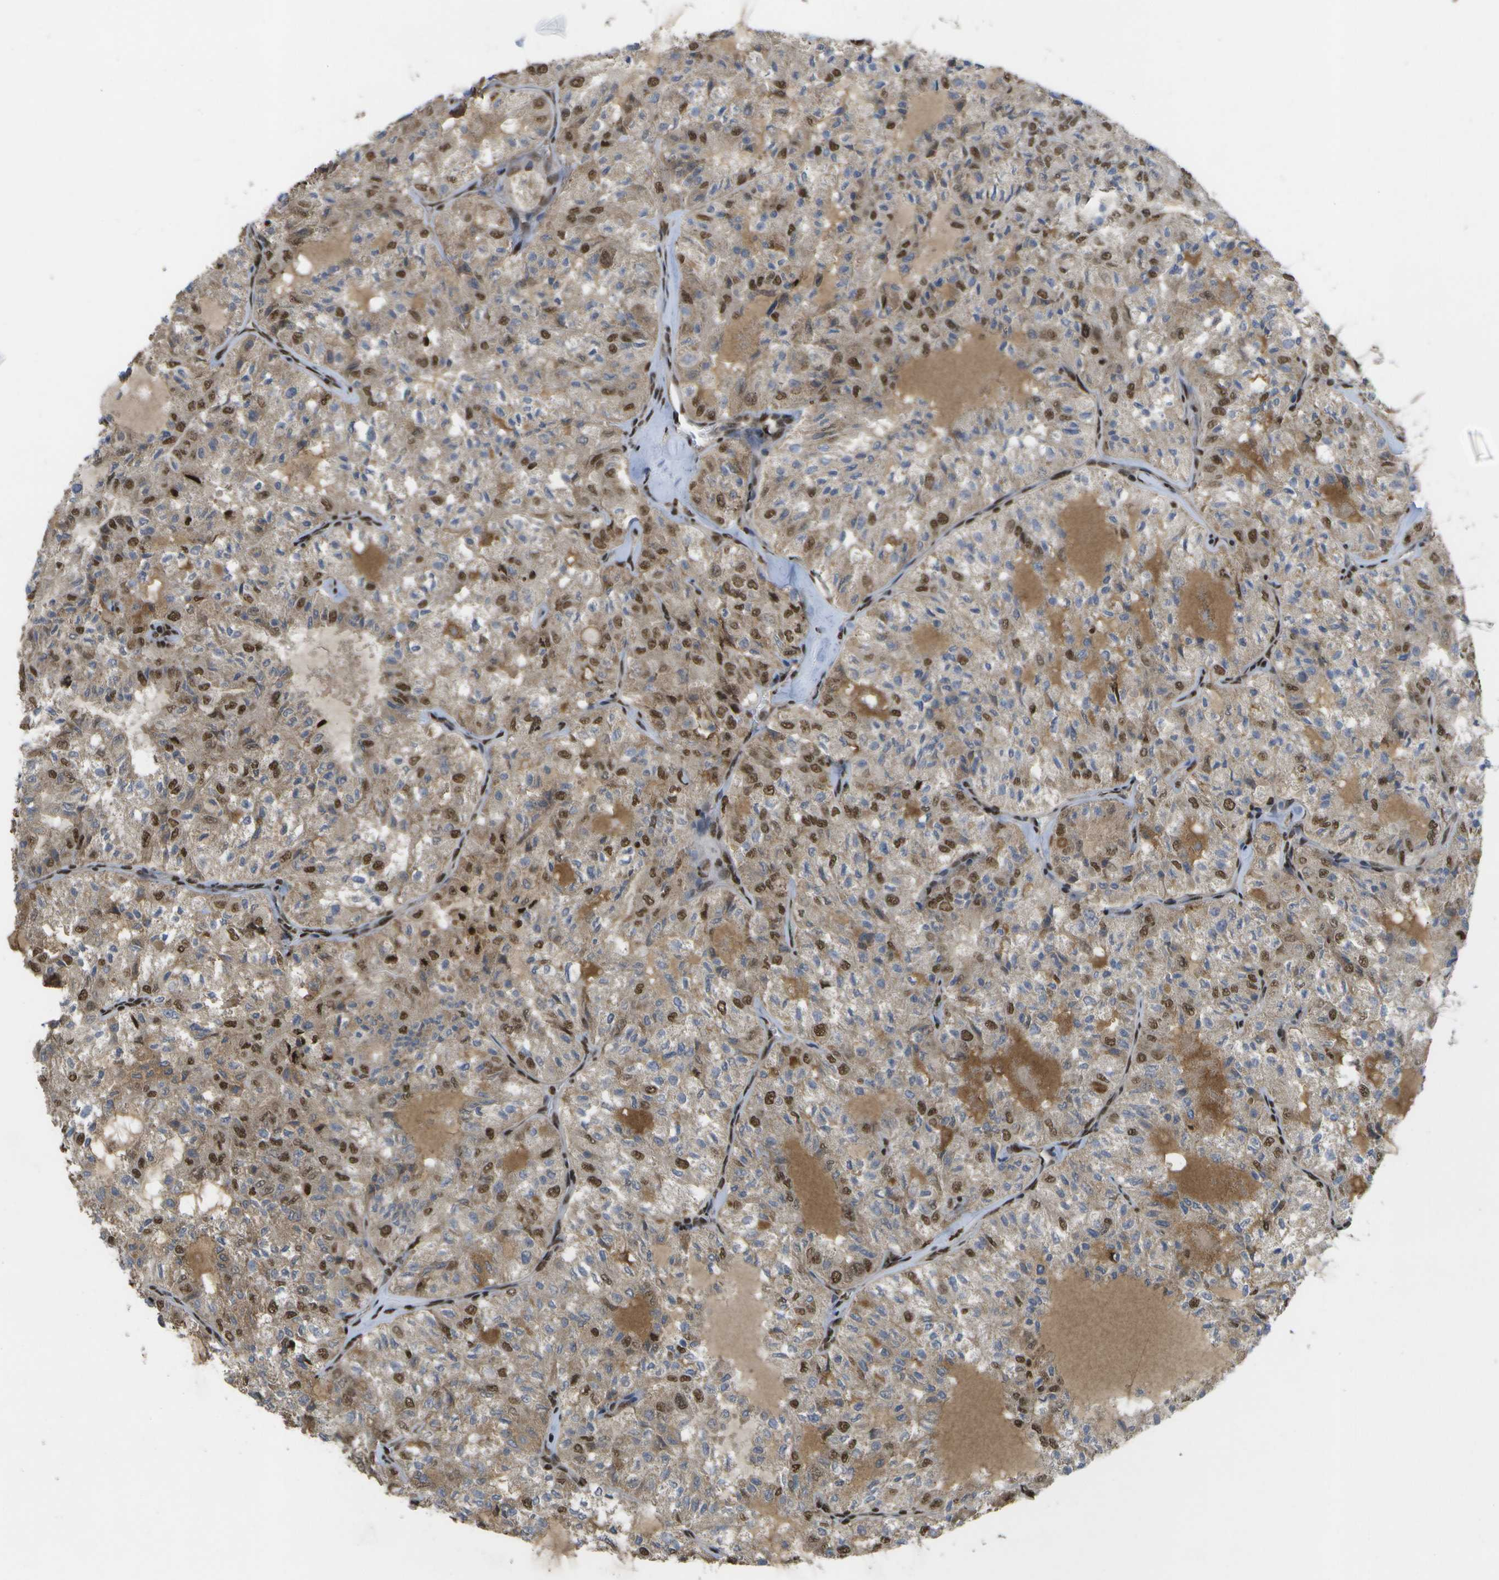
{"staining": {"intensity": "moderate", "quantity": "25%-75%", "location": "cytoplasmic/membranous,nuclear"}, "tissue": "thyroid cancer", "cell_type": "Tumor cells", "image_type": "cancer", "snomed": [{"axis": "morphology", "description": "Follicular adenoma carcinoma, NOS"}, {"axis": "topography", "description": "Thyroid gland"}], "caption": "The immunohistochemical stain labels moderate cytoplasmic/membranous and nuclear positivity in tumor cells of thyroid follicular adenoma carcinoma tissue.", "gene": "SPEN", "patient": {"sex": "male", "age": 75}}